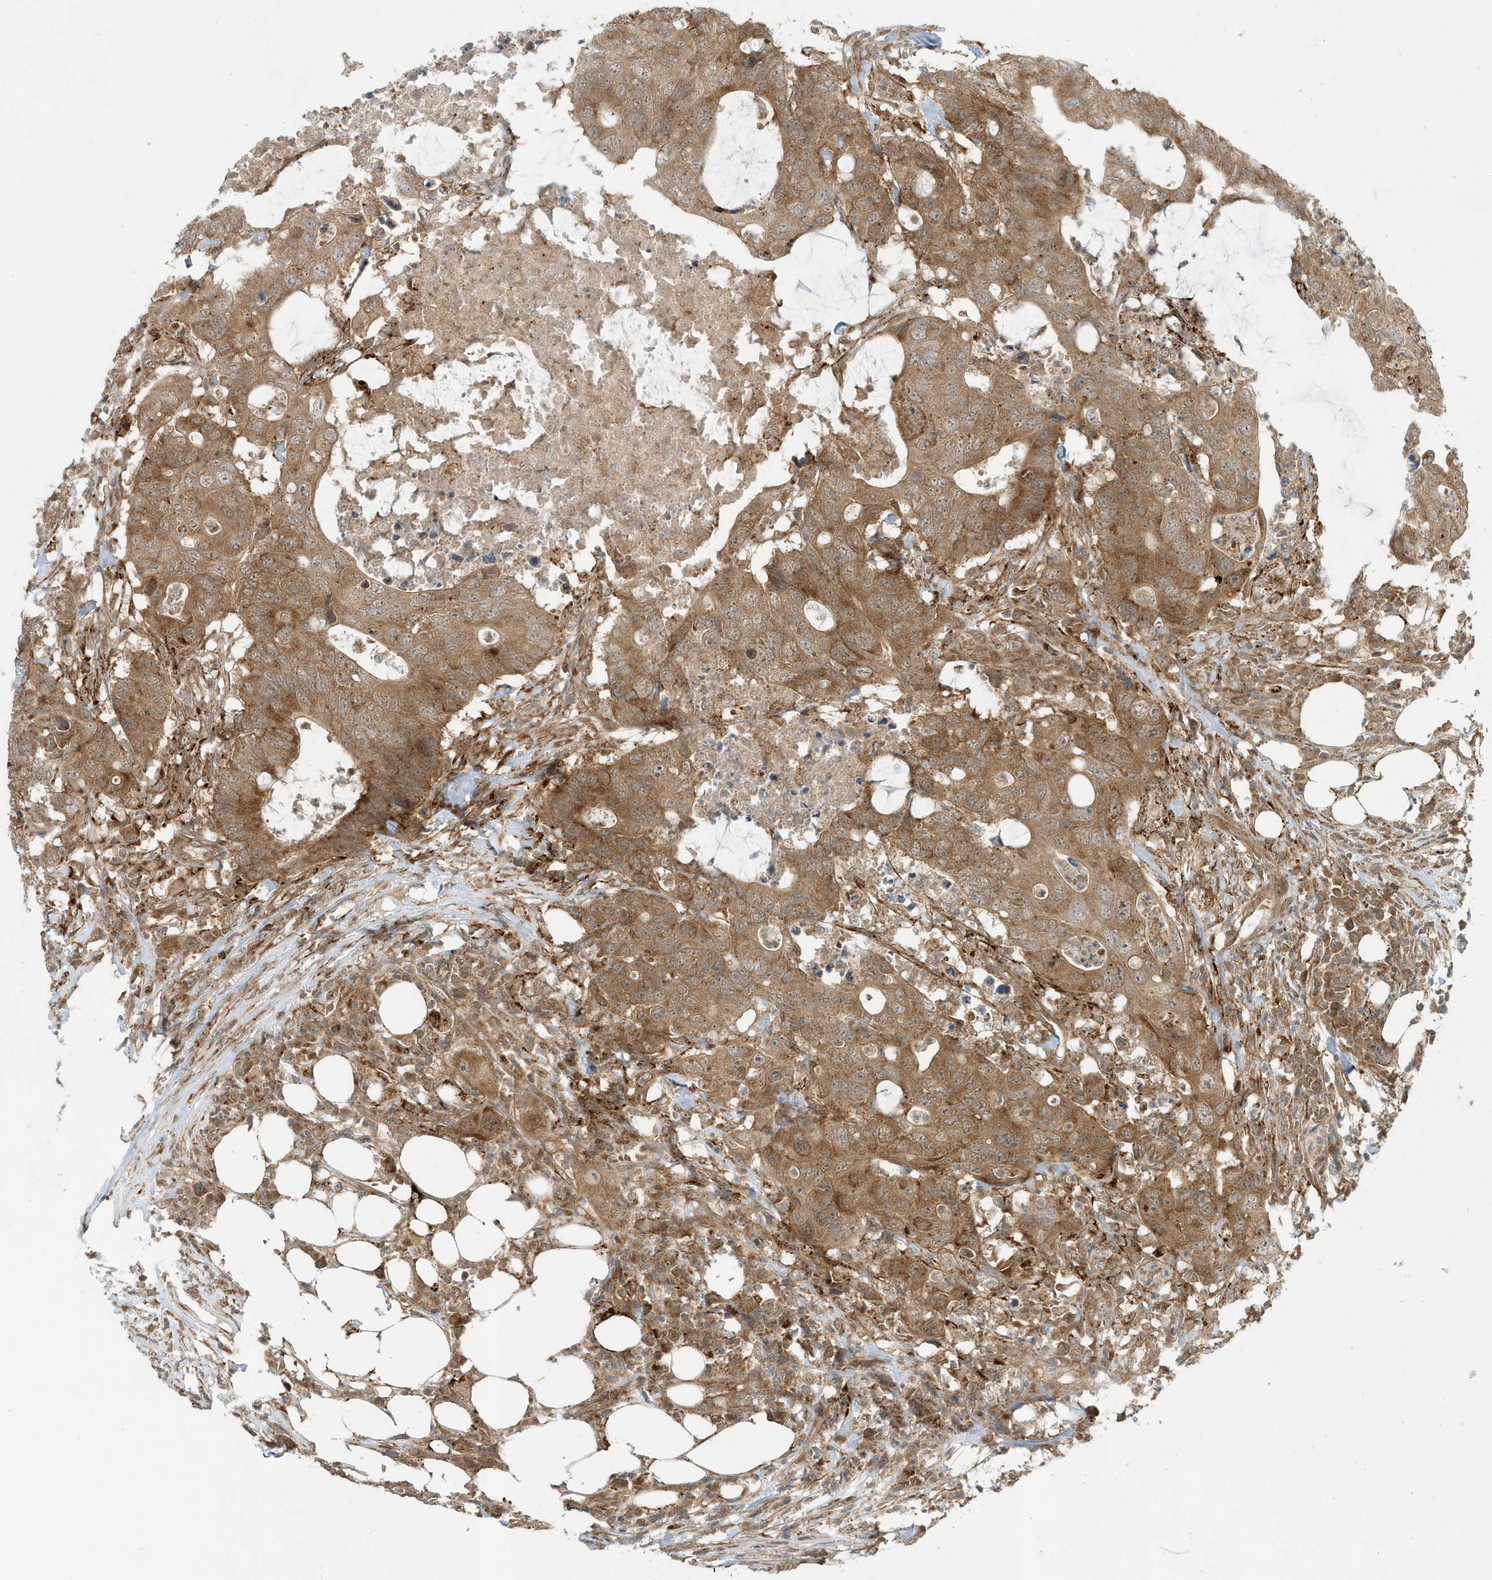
{"staining": {"intensity": "moderate", "quantity": ">75%", "location": "cytoplasmic/membranous"}, "tissue": "colorectal cancer", "cell_type": "Tumor cells", "image_type": "cancer", "snomed": [{"axis": "morphology", "description": "Adenocarcinoma, NOS"}, {"axis": "topography", "description": "Colon"}], "caption": "There is medium levels of moderate cytoplasmic/membranous expression in tumor cells of adenocarcinoma (colorectal), as demonstrated by immunohistochemical staining (brown color).", "gene": "DHX36", "patient": {"sex": "male", "age": 71}}